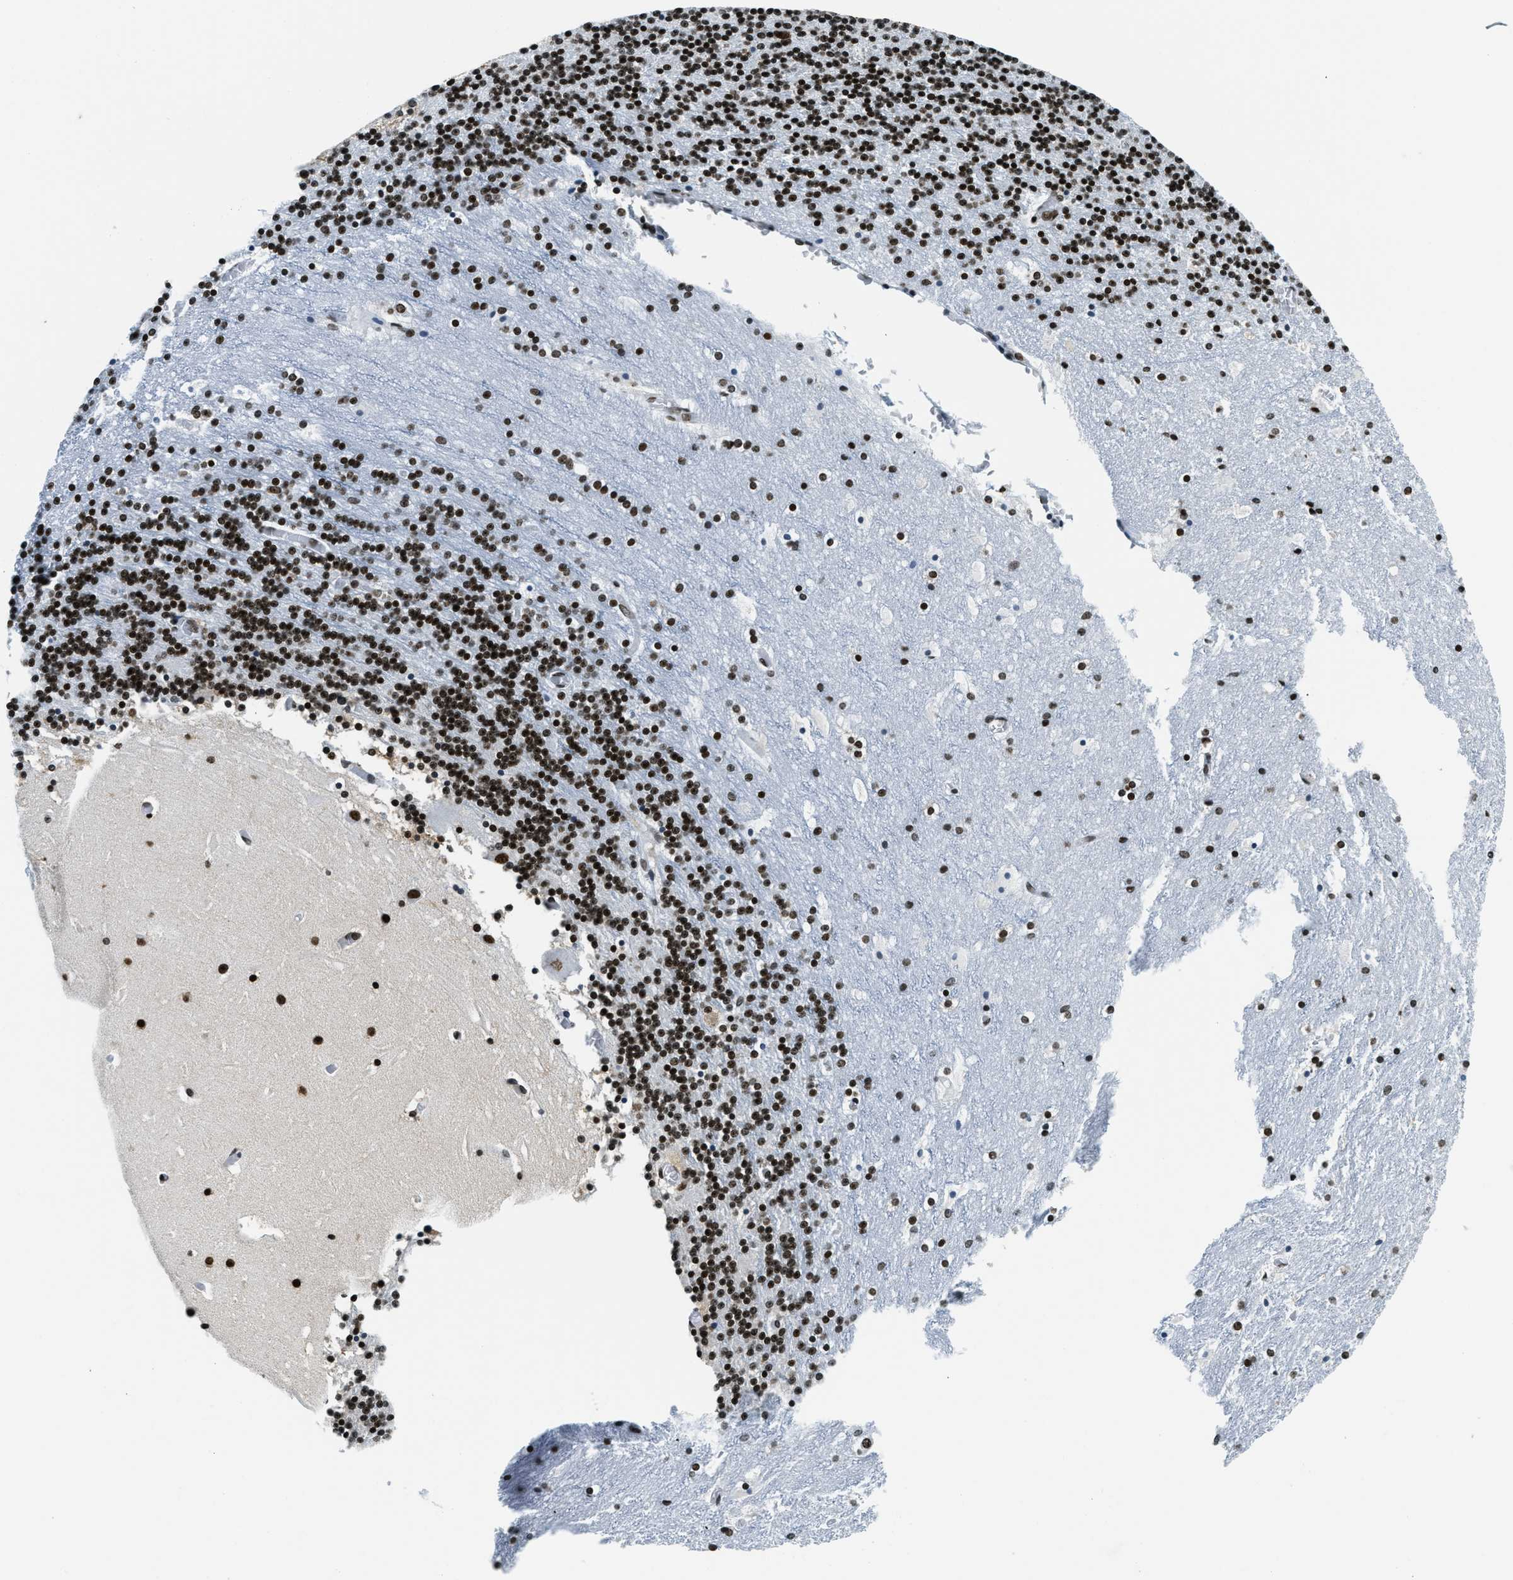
{"staining": {"intensity": "strong", "quantity": ">75%", "location": "nuclear"}, "tissue": "cerebellum", "cell_type": "Cells in granular layer", "image_type": "normal", "snomed": [{"axis": "morphology", "description": "Normal tissue, NOS"}, {"axis": "topography", "description": "Cerebellum"}], "caption": "Cells in granular layer exhibit high levels of strong nuclear positivity in about >75% of cells in unremarkable human cerebellum.", "gene": "TOP1", "patient": {"sex": "male", "age": 45}}